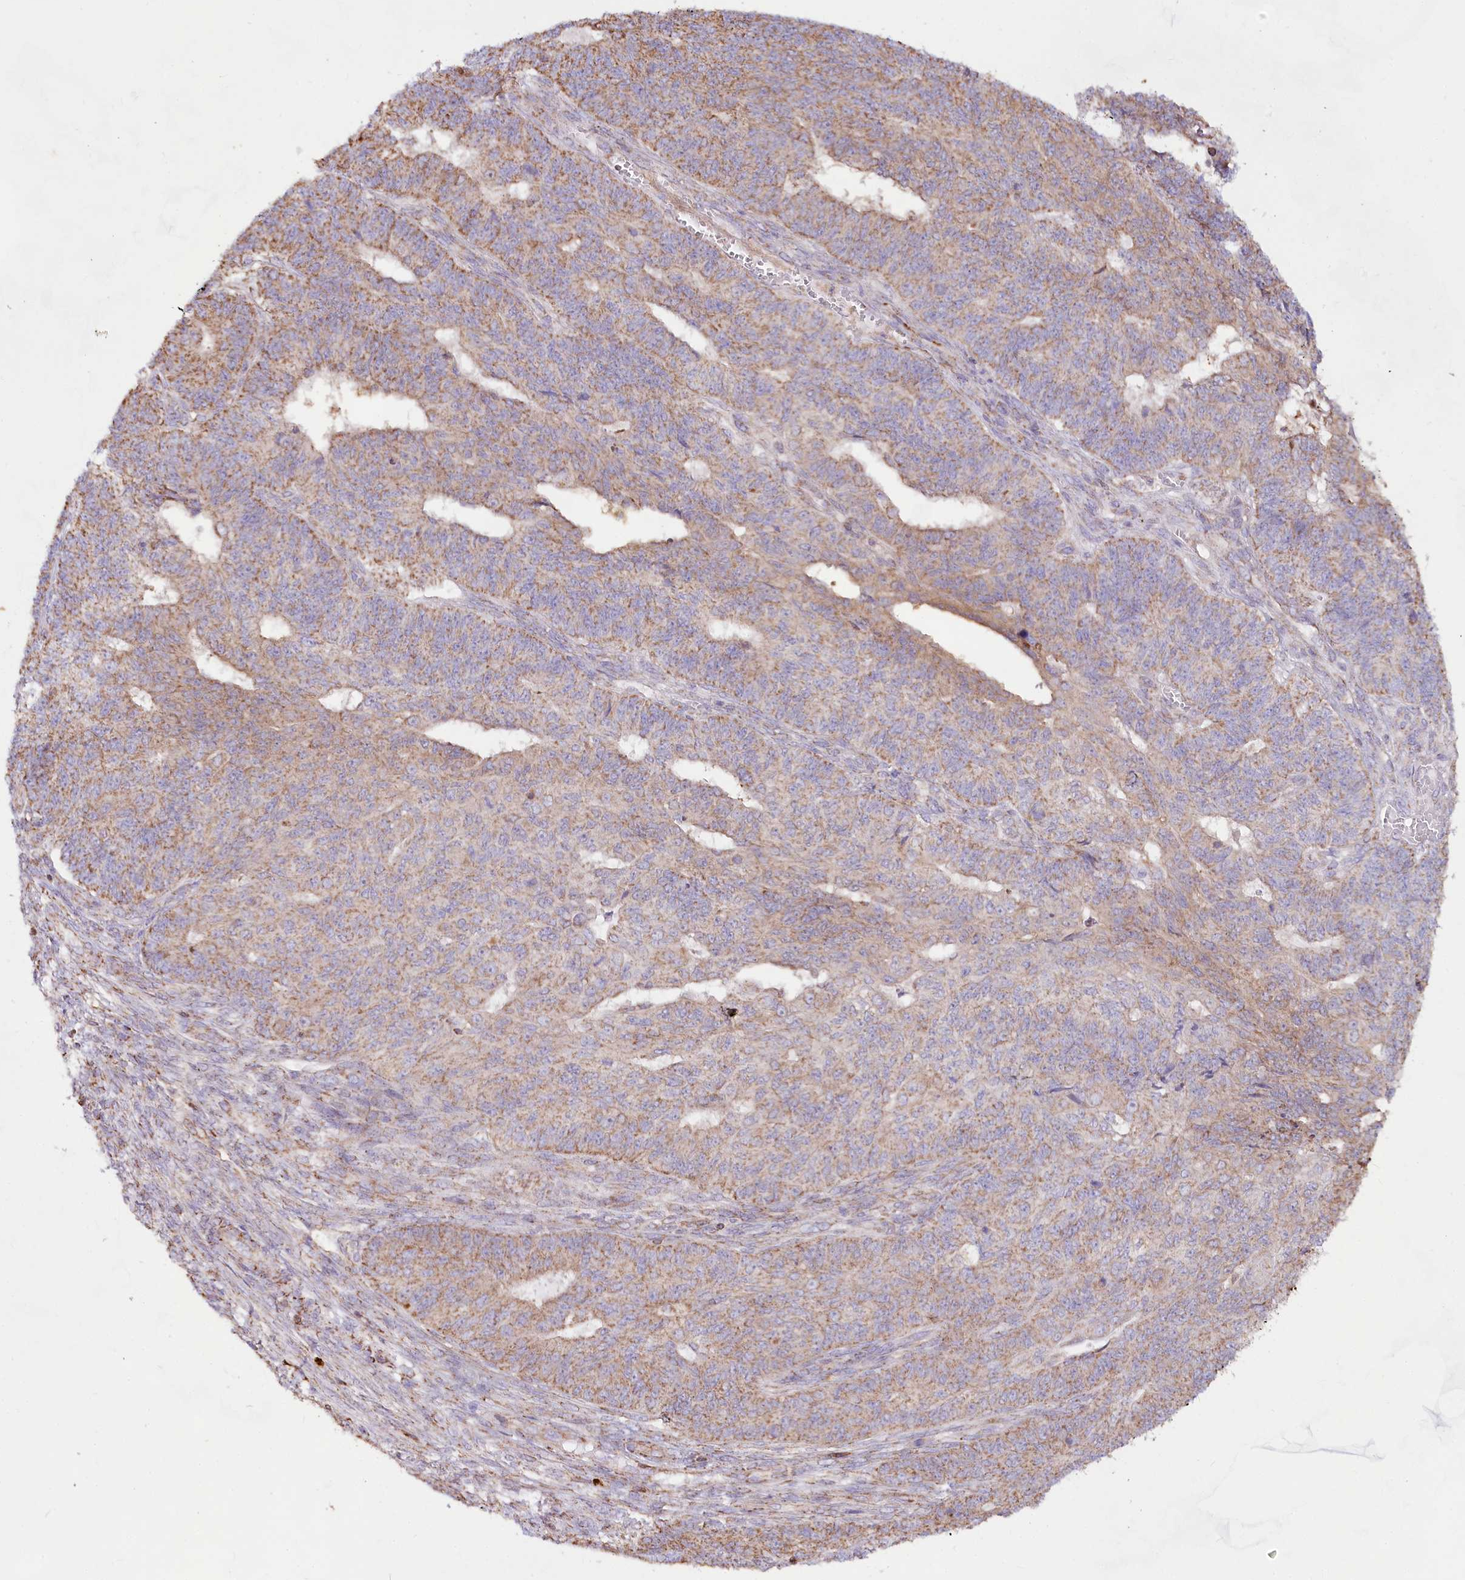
{"staining": {"intensity": "weak", "quantity": ">75%", "location": "cytoplasmic/membranous"}, "tissue": "endometrial cancer", "cell_type": "Tumor cells", "image_type": "cancer", "snomed": [{"axis": "morphology", "description": "Adenocarcinoma, NOS"}, {"axis": "topography", "description": "Endometrium"}], "caption": "Brown immunohistochemical staining in human endometrial cancer (adenocarcinoma) shows weak cytoplasmic/membranous staining in about >75% of tumor cells. (DAB (3,3'-diaminobenzidine) = brown stain, brightfield microscopy at high magnification).", "gene": "TASOR2", "patient": {"sex": "female", "age": 32}}